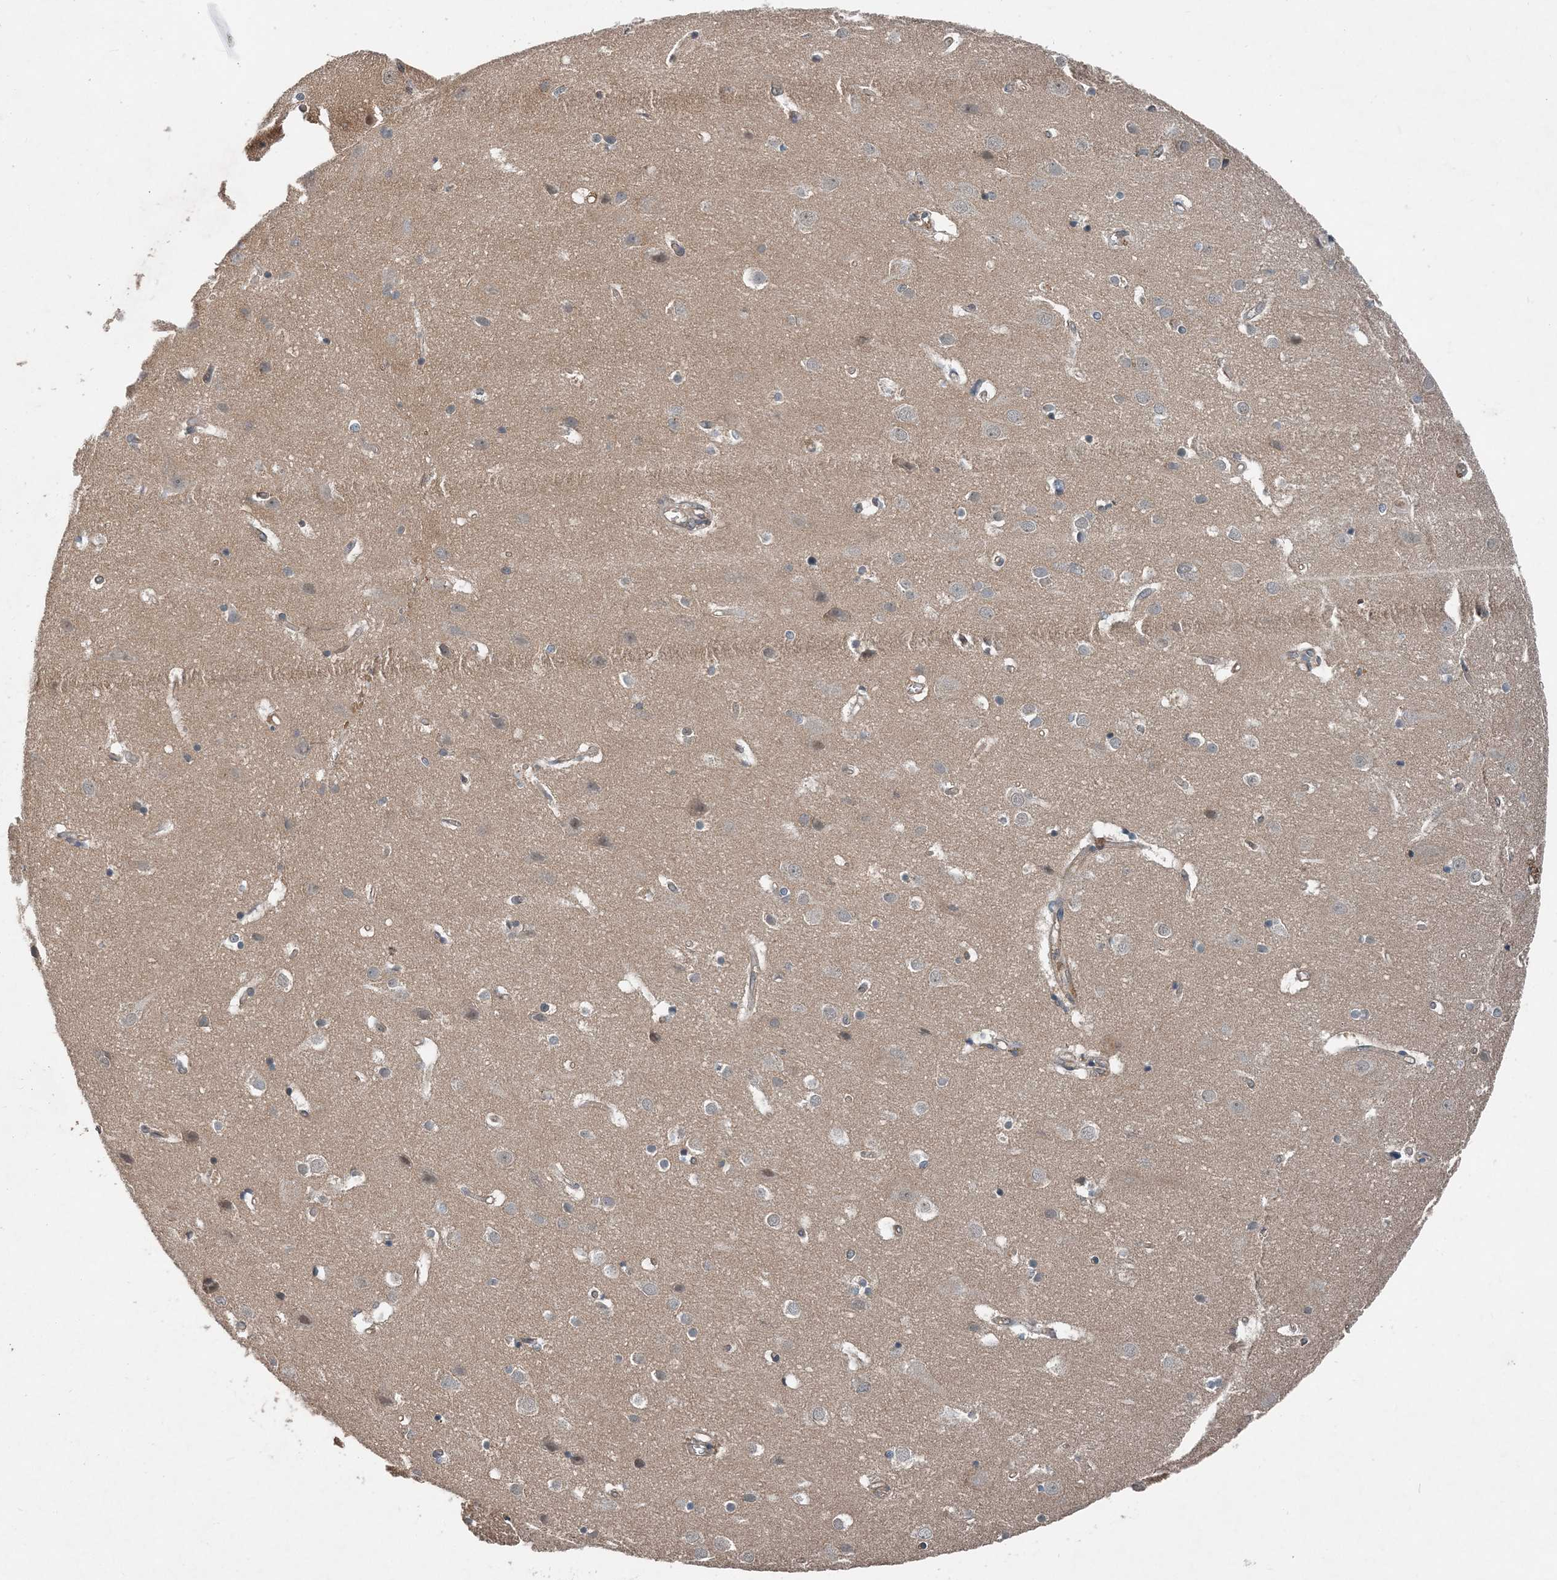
{"staining": {"intensity": "moderate", "quantity": "25%-75%", "location": "cytoplasmic/membranous"}, "tissue": "cerebral cortex", "cell_type": "Endothelial cells", "image_type": "normal", "snomed": [{"axis": "morphology", "description": "Normal tissue, NOS"}, {"axis": "topography", "description": "Cerebral cortex"}], "caption": "The immunohistochemical stain shows moderate cytoplasmic/membranous staining in endothelial cells of normal cerebral cortex.", "gene": "SMPD3", "patient": {"sex": "male", "age": 54}}